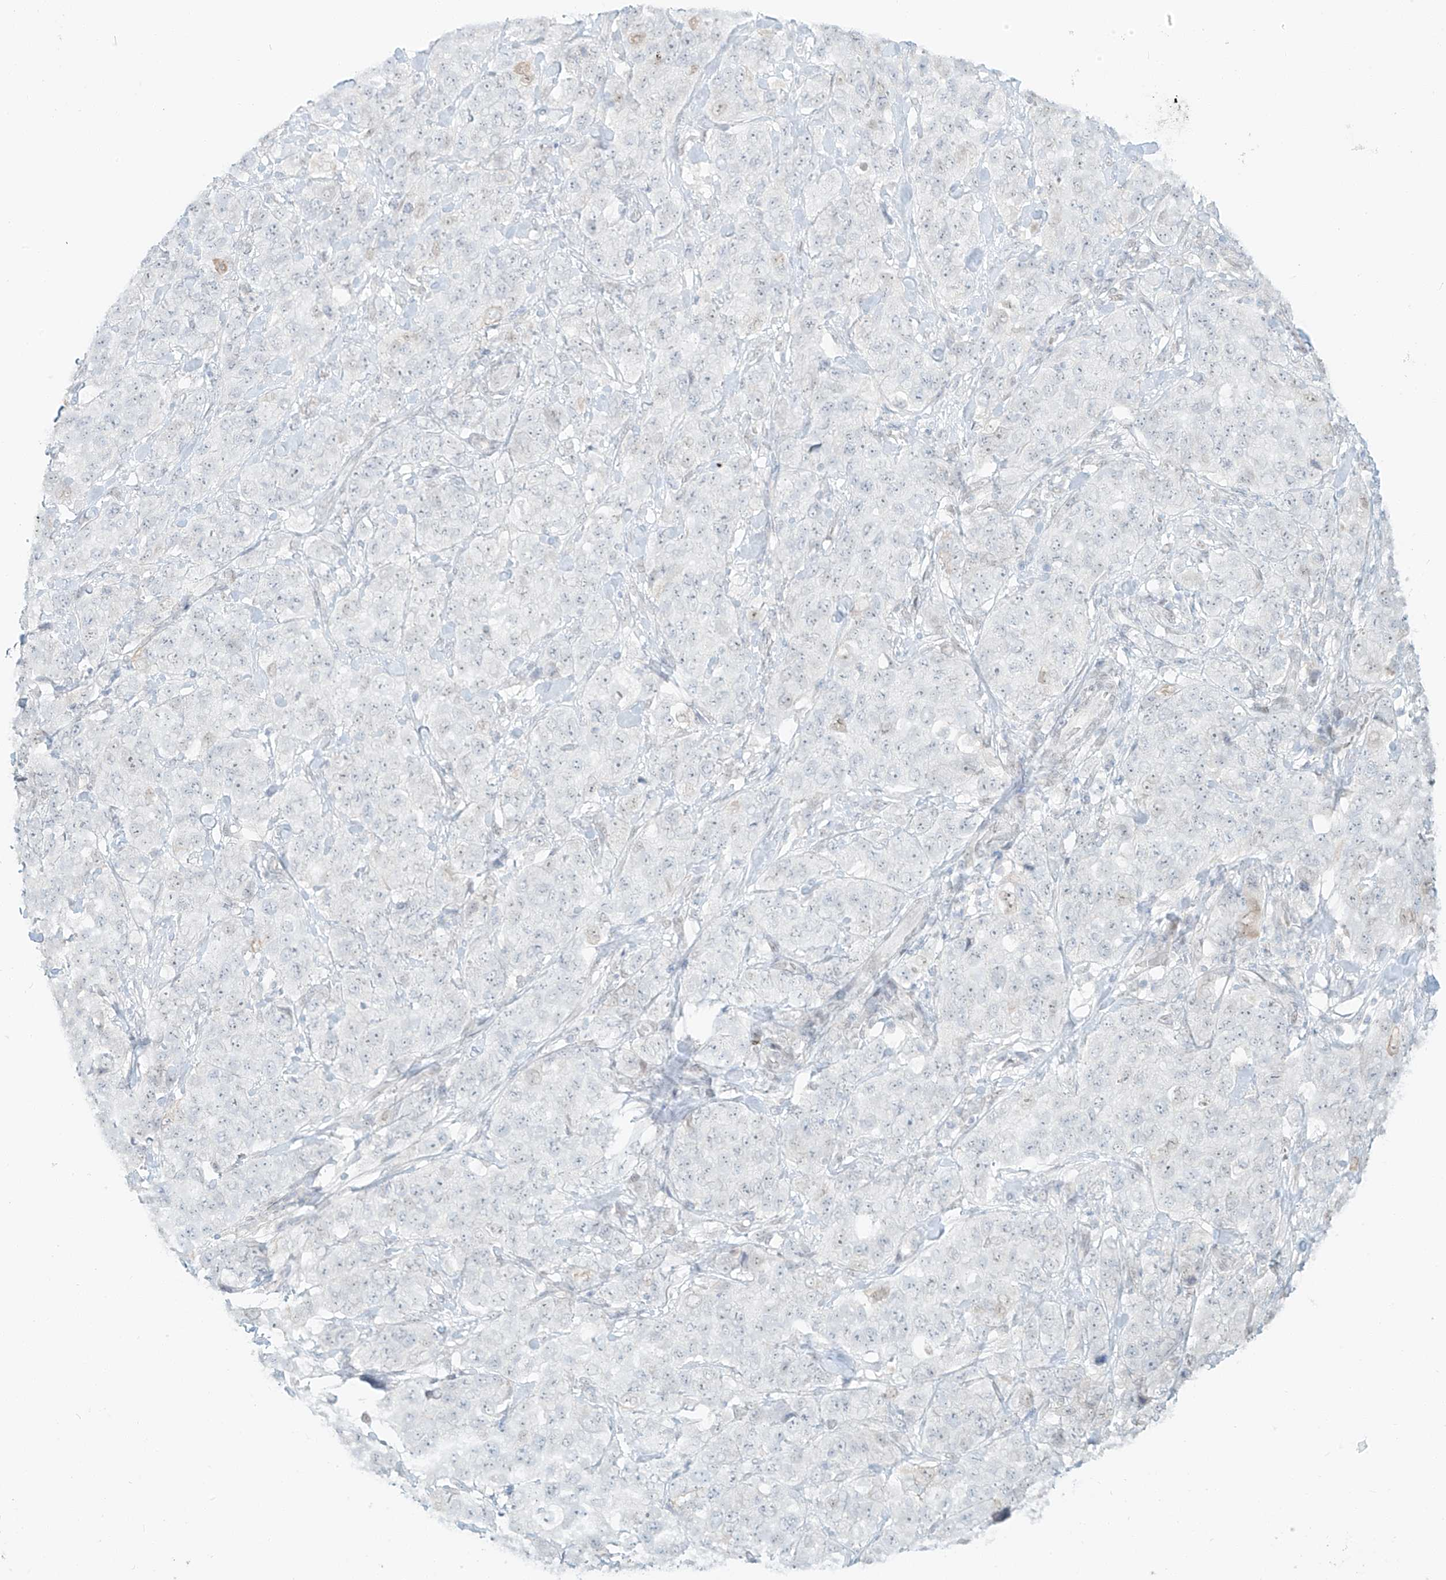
{"staining": {"intensity": "negative", "quantity": "none", "location": "none"}, "tissue": "stomach cancer", "cell_type": "Tumor cells", "image_type": "cancer", "snomed": [{"axis": "morphology", "description": "Adenocarcinoma, NOS"}, {"axis": "topography", "description": "Stomach"}], "caption": "A histopathology image of stomach adenocarcinoma stained for a protein shows no brown staining in tumor cells. Nuclei are stained in blue.", "gene": "ZNF774", "patient": {"sex": "male", "age": 48}}